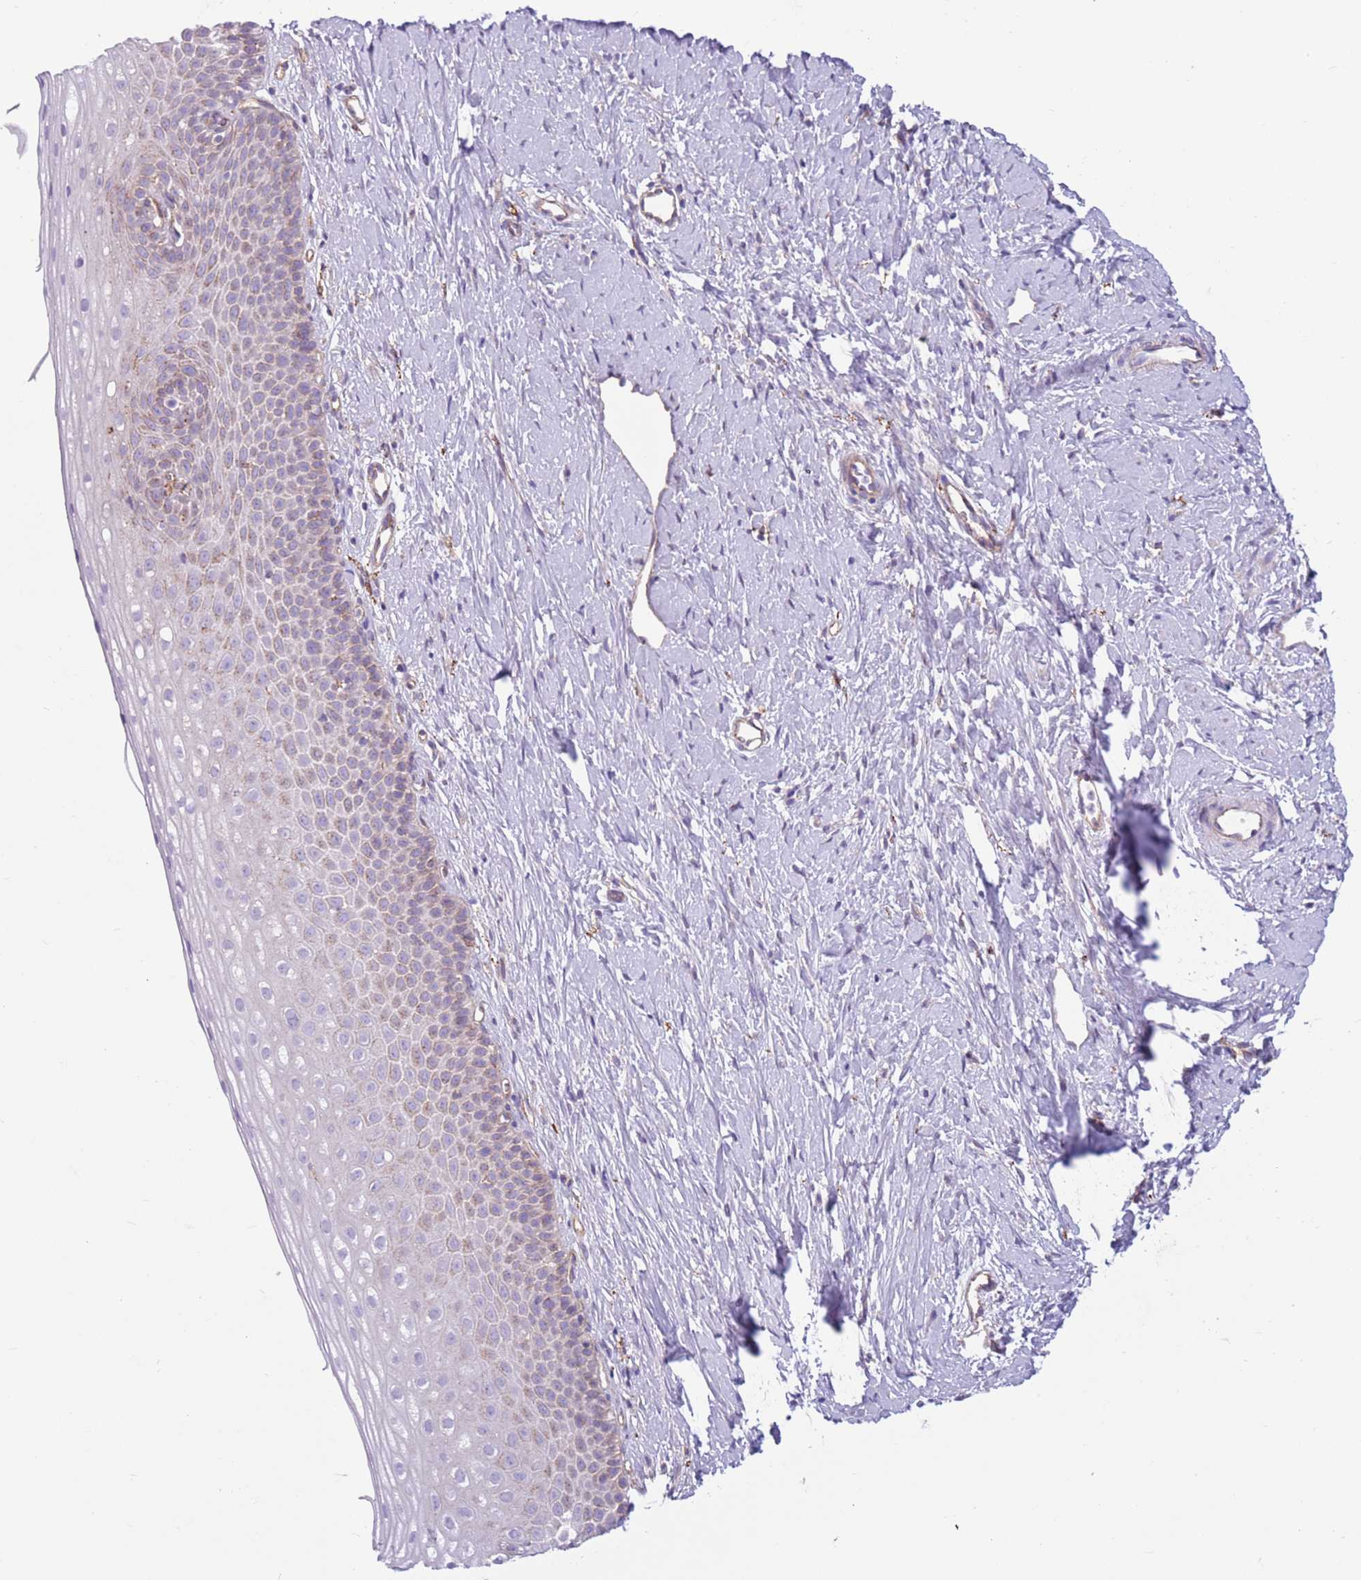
{"staining": {"intensity": "negative", "quantity": "none", "location": "none"}, "tissue": "cervix", "cell_type": "Glandular cells", "image_type": "normal", "snomed": [{"axis": "morphology", "description": "Normal tissue, NOS"}, {"axis": "topography", "description": "Cervix"}], "caption": "High magnification brightfield microscopy of normal cervix stained with DAB (3,3'-diaminobenzidine) (brown) and counterstained with hematoxylin (blue): glandular cells show no significant staining. (Immunohistochemistry (ihc), brightfield microscopy, high magnification).", "gene": "SNX6", "patient": {"sex": "female", "age": 57}}